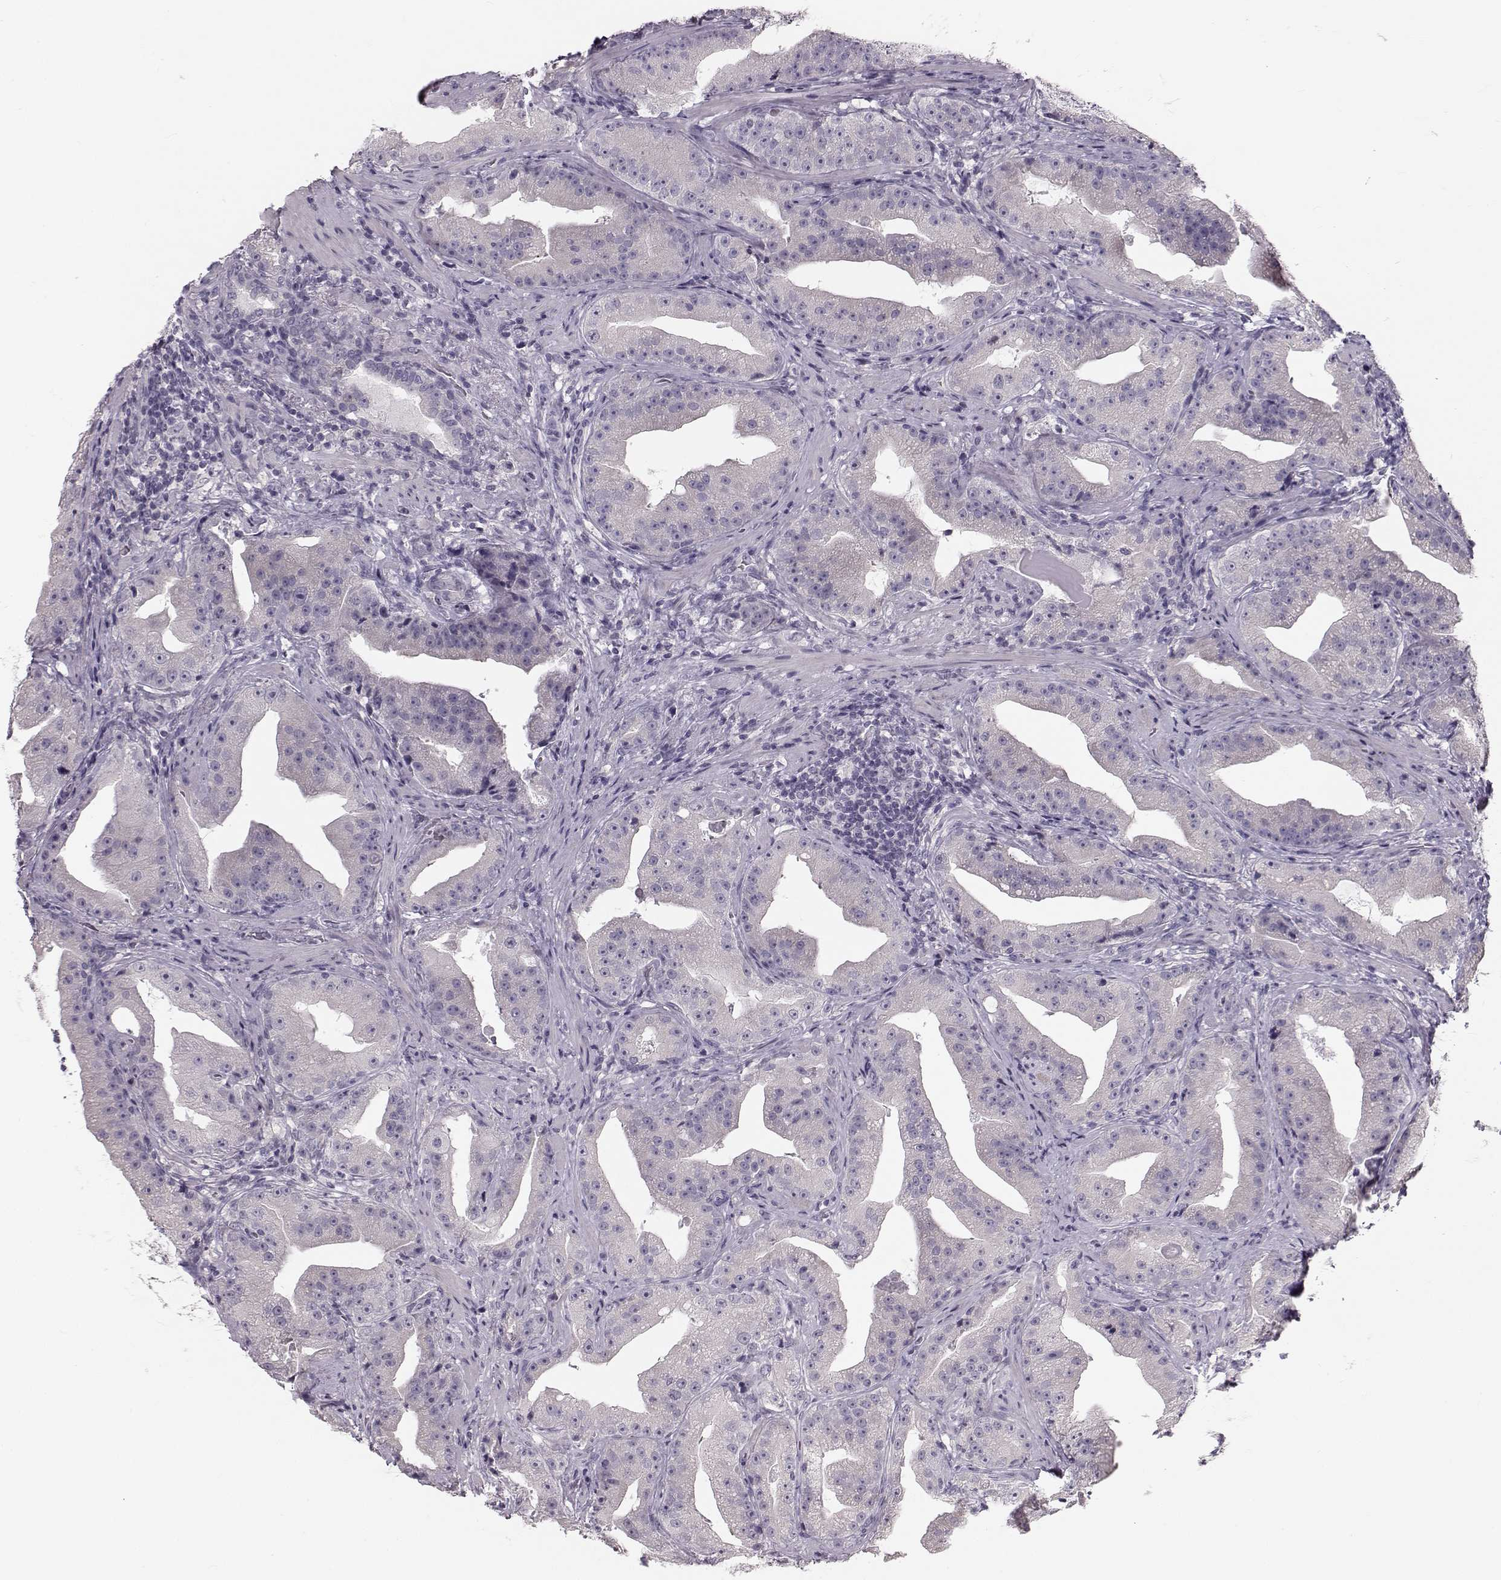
{"staining": {"intensity": "negative", "quantity": "none", "location": "none"}, "tissue": "prostate cancer", "cell_type": "Tumor cells", "image_type": "cancer", "snomed": [{"axis": "morphology", "description": "Adenocarcinoma, Low grade"}, {"axis": "topography", "description": "Prostate"}], "caption": "Human adenocarcinoma (low-grade) (prostate) stained for a protein using immunohistochemistry (IHC) displays no positivity in tumor cells.", "gene": "OIP5", "patient": {"sex": "male", "age": 62}}